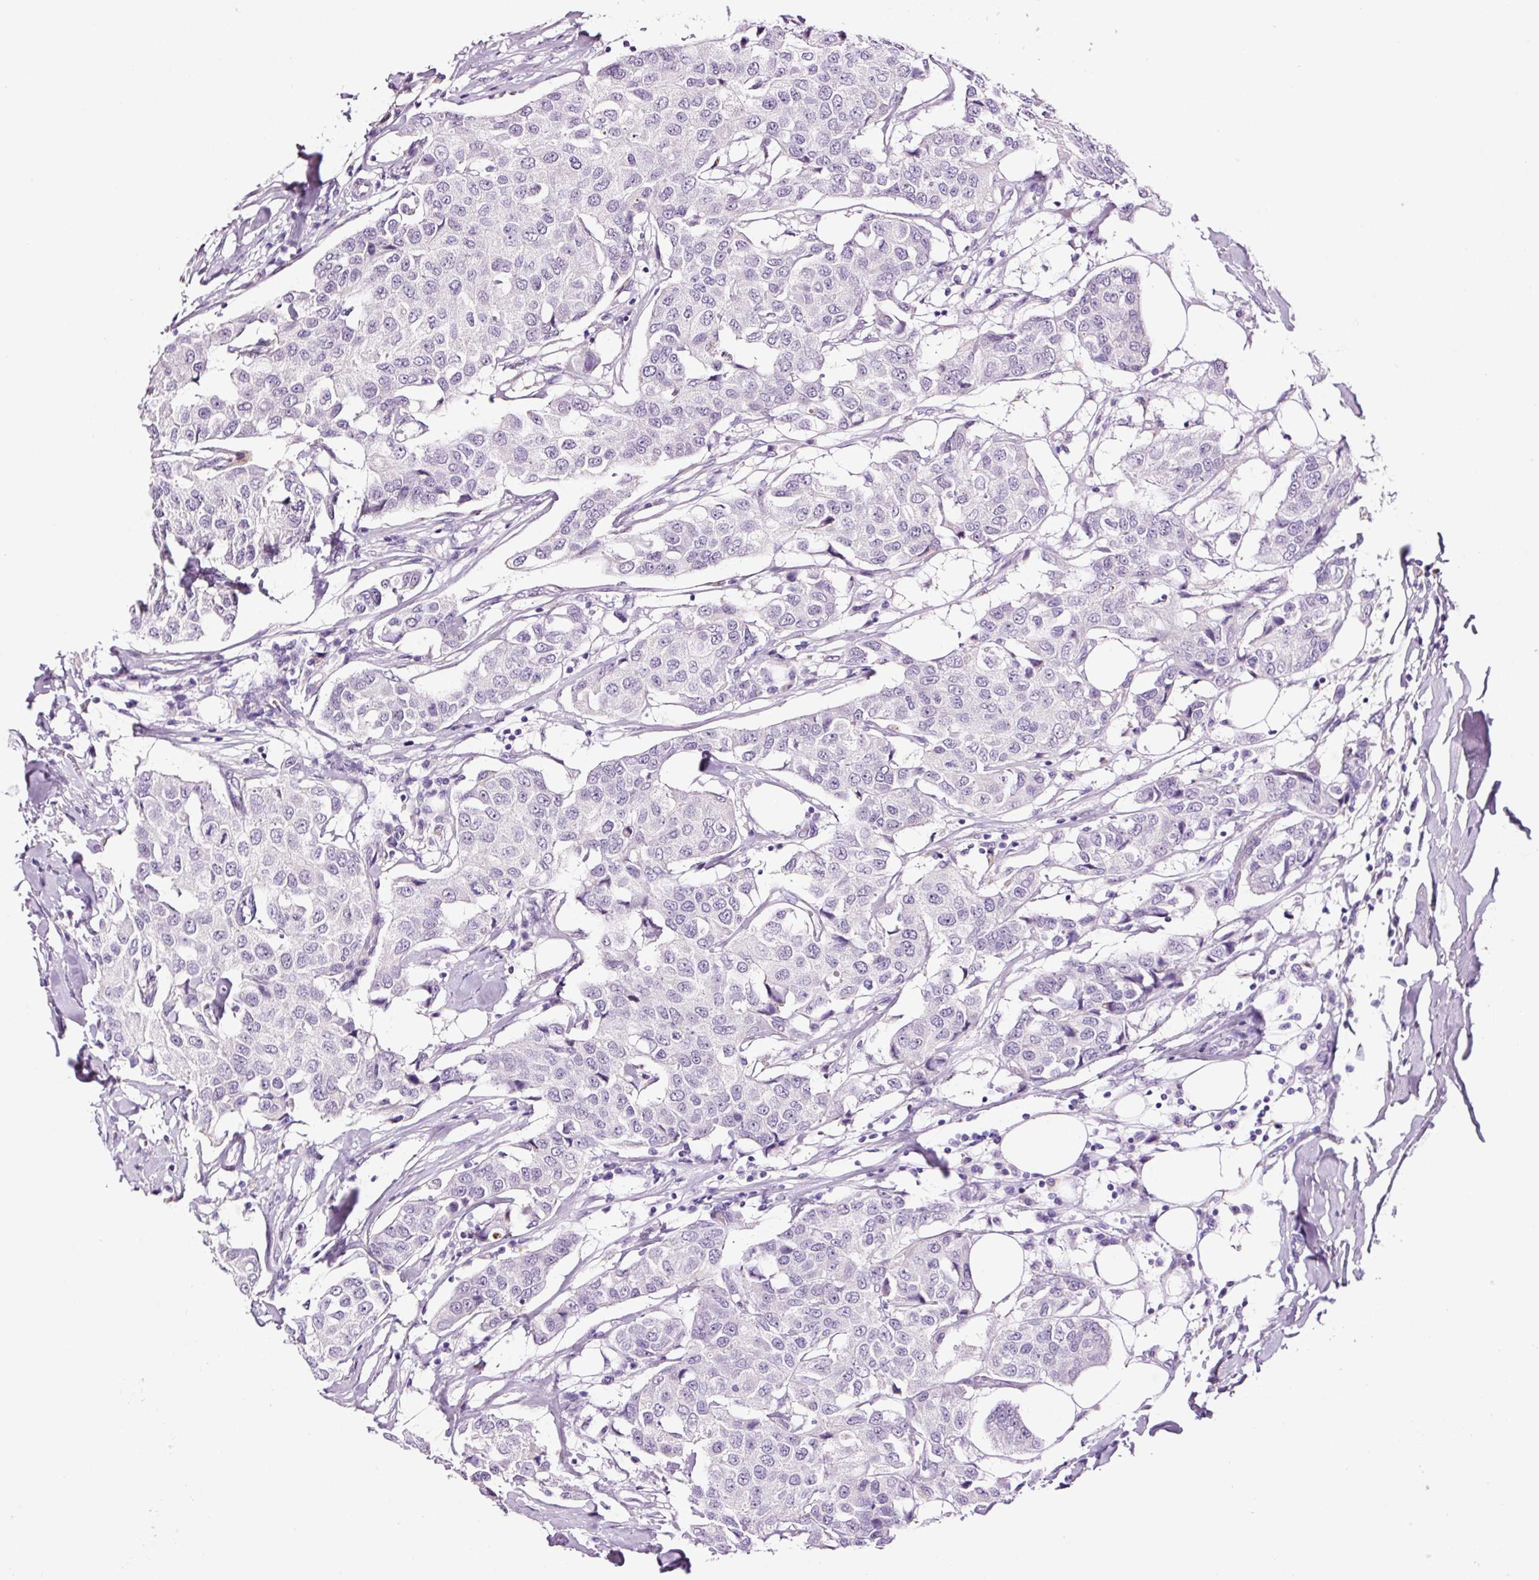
{"staining": {"intensity": "negative", "quantity": "none", "location": "none"}, "tissue": "breast cancer", "cell_type": "Tumor cells", "image_type": "cancer", "snomed": [{"axis": "morphology", "description": "Duct carcinoma"}, {"axis": "topography", "description": "Breast"}], "caption": "Photomicrograph shows no protein positivity in tumor cells of breast infiltrating ductal carcinoma tissue.", "gene": "RTF2", "patient": {"sex": "female", "age": 80}}